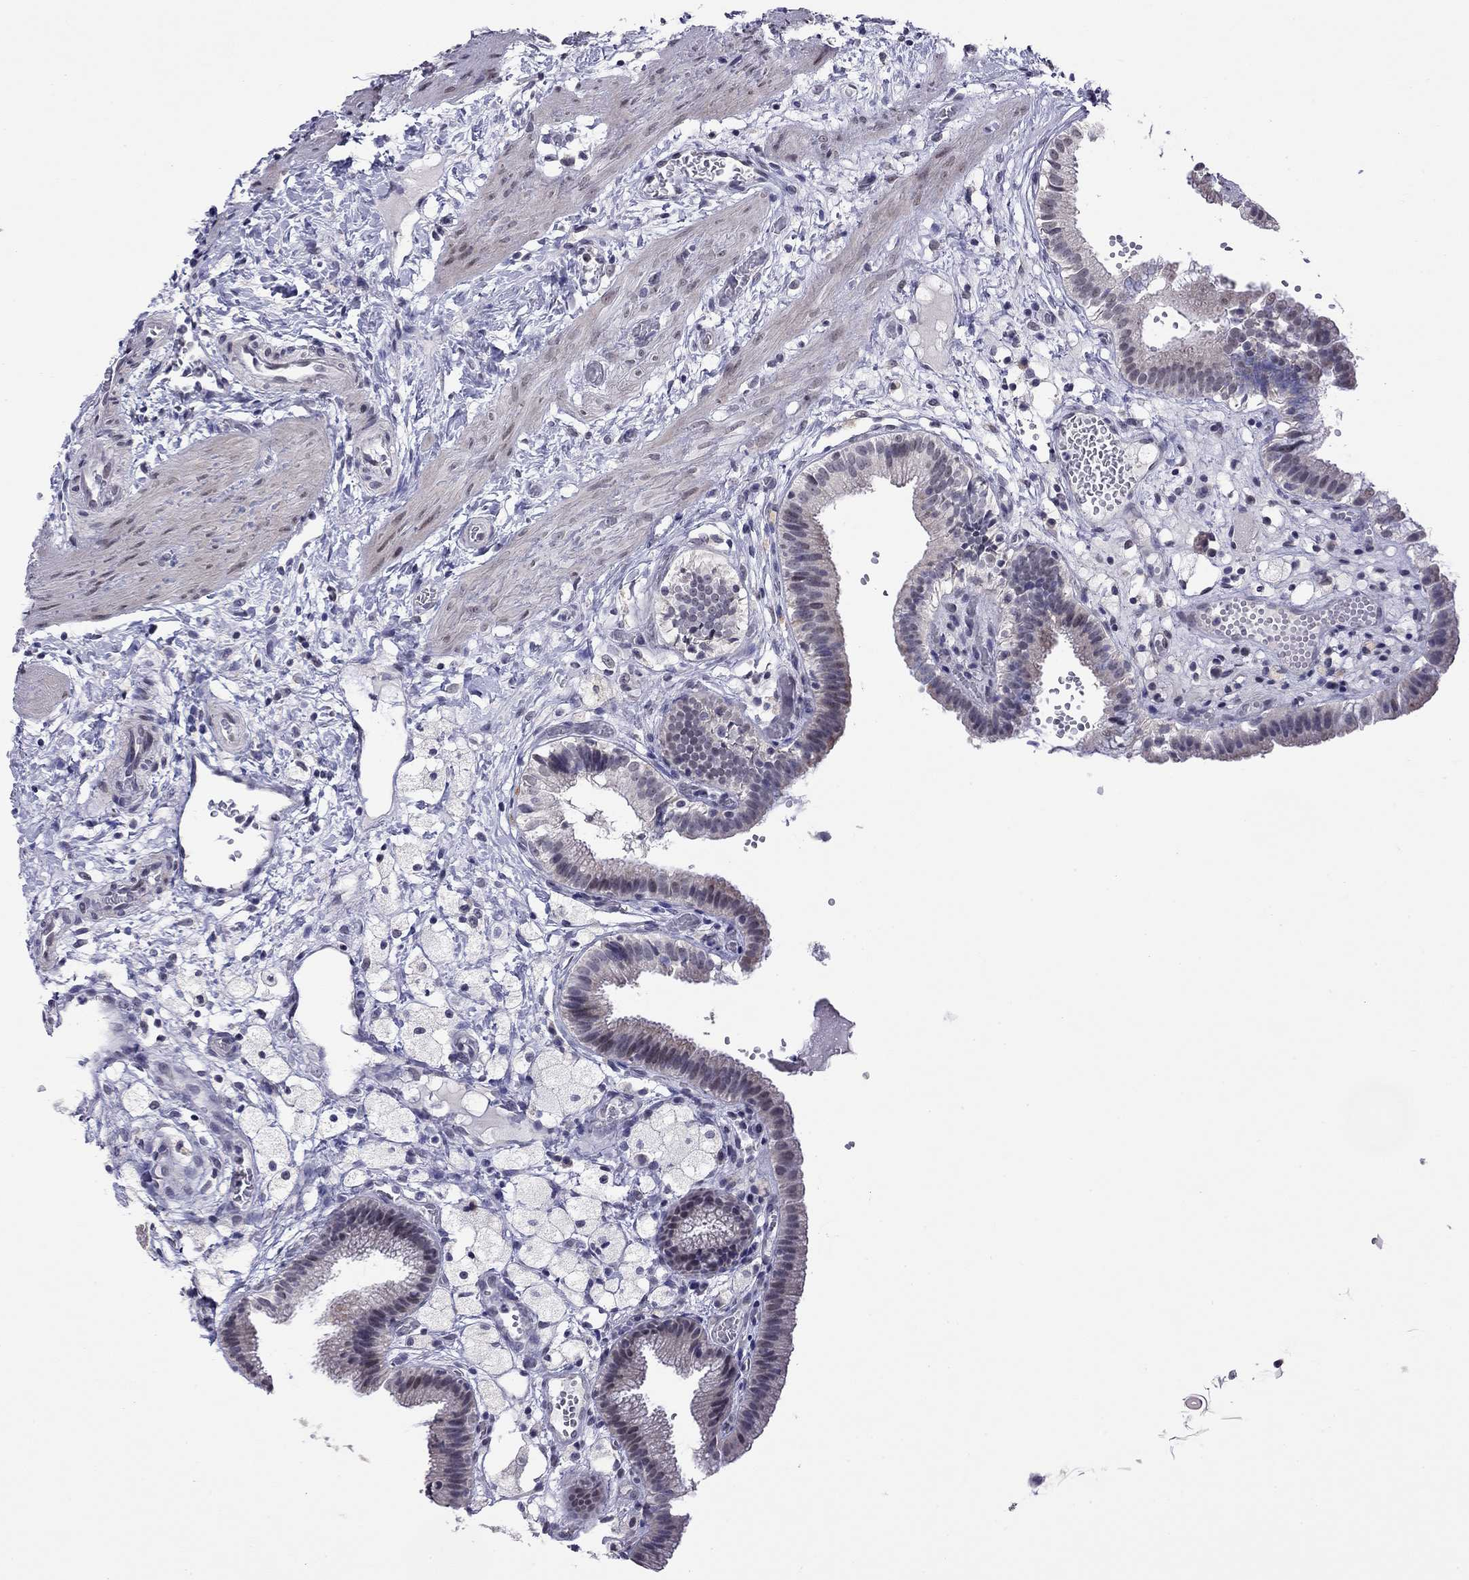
{"staining": {"intensity": "moderate", "quantity": "<25%", "location": "cytoplasmic/membranous,nuclear"}, "tissue": "gallbladder", "cell_type": "Glandular cells", "image_type": "normal", "snomed": [{"axis": "morphology", "description": "Normal tissue, NOS"}, {"axis": "topography", "description": "Gallbladder"}], "caption": "Protein analysis of unremarkable gallbladder exhibits moderate cytoplasmic/membranous,nuclear staining in approximately <25% of glandular cells.", "gene": "HES5", "patient": {"sex": "female", "age": 24}}